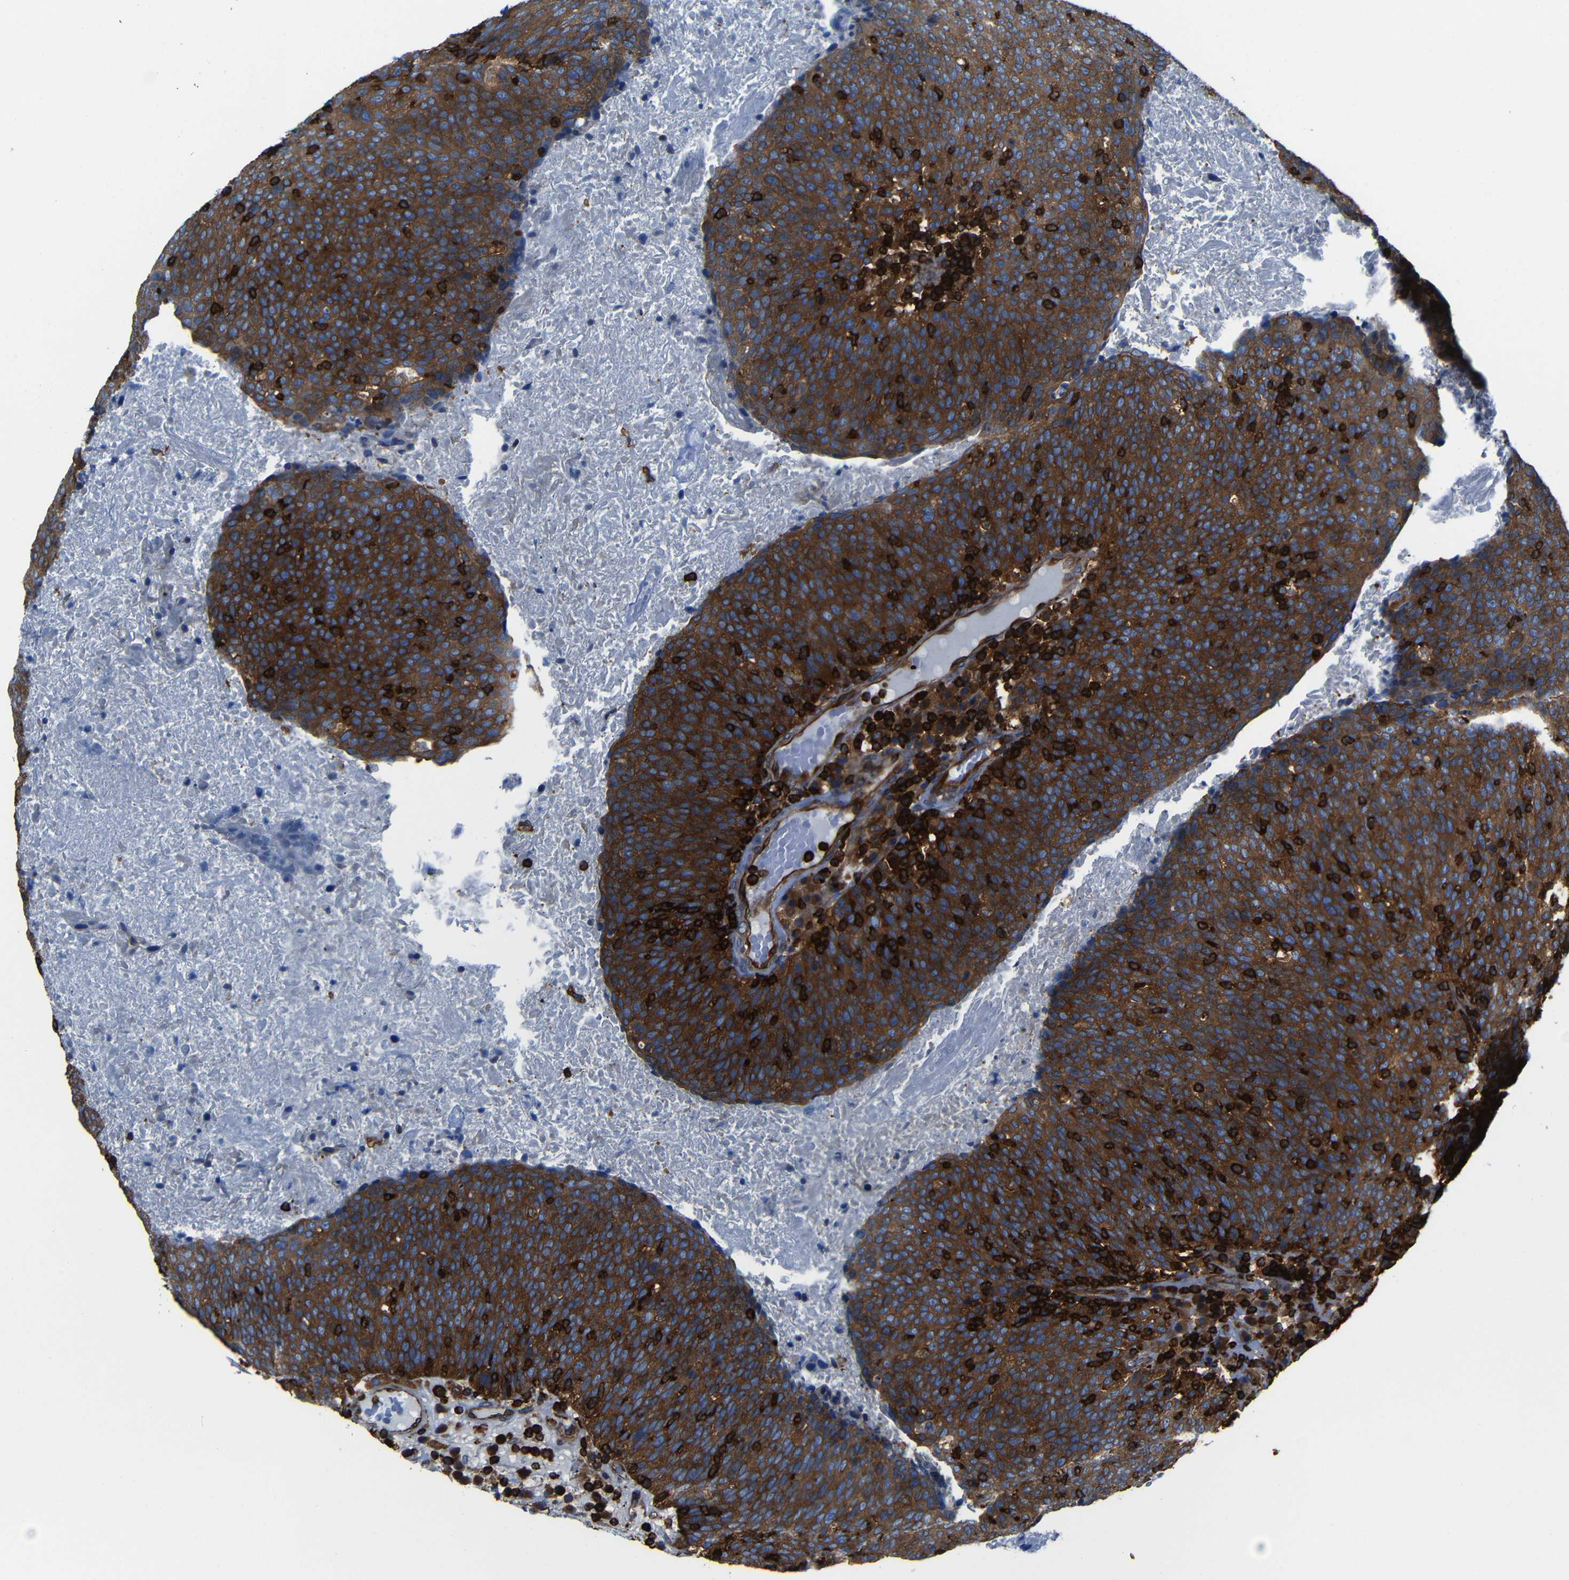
{"staining": {"intensity": "strong", "quantity": ">75%", "location": "cytoplasmic/membranous"}, "tissue": "head and neck cancer", "cell_type": "Tumor cells", "image_type": "cancer", "snomed": [{"axis": "morphology", "description": "Squamous cell carcinoma, NOS"}, {"axis": "morphology", "description": "Squamous cell carcinoma, metastatic, NOS"}, {"axis": "topography", "description": "Lymph node"}, {"axis": "topography", "description": "Head-Neck"}], "caption": "High-power microscopy captured an immunohistochemistry photomicrograph of head and neck cancer (squamous cell carcinoma), revealing strong cytoplasmic/membranous expression in about >75% of tumor cells.", "gene": "ARHGEF1", "patient": {"sex": "male", "age": 62}}